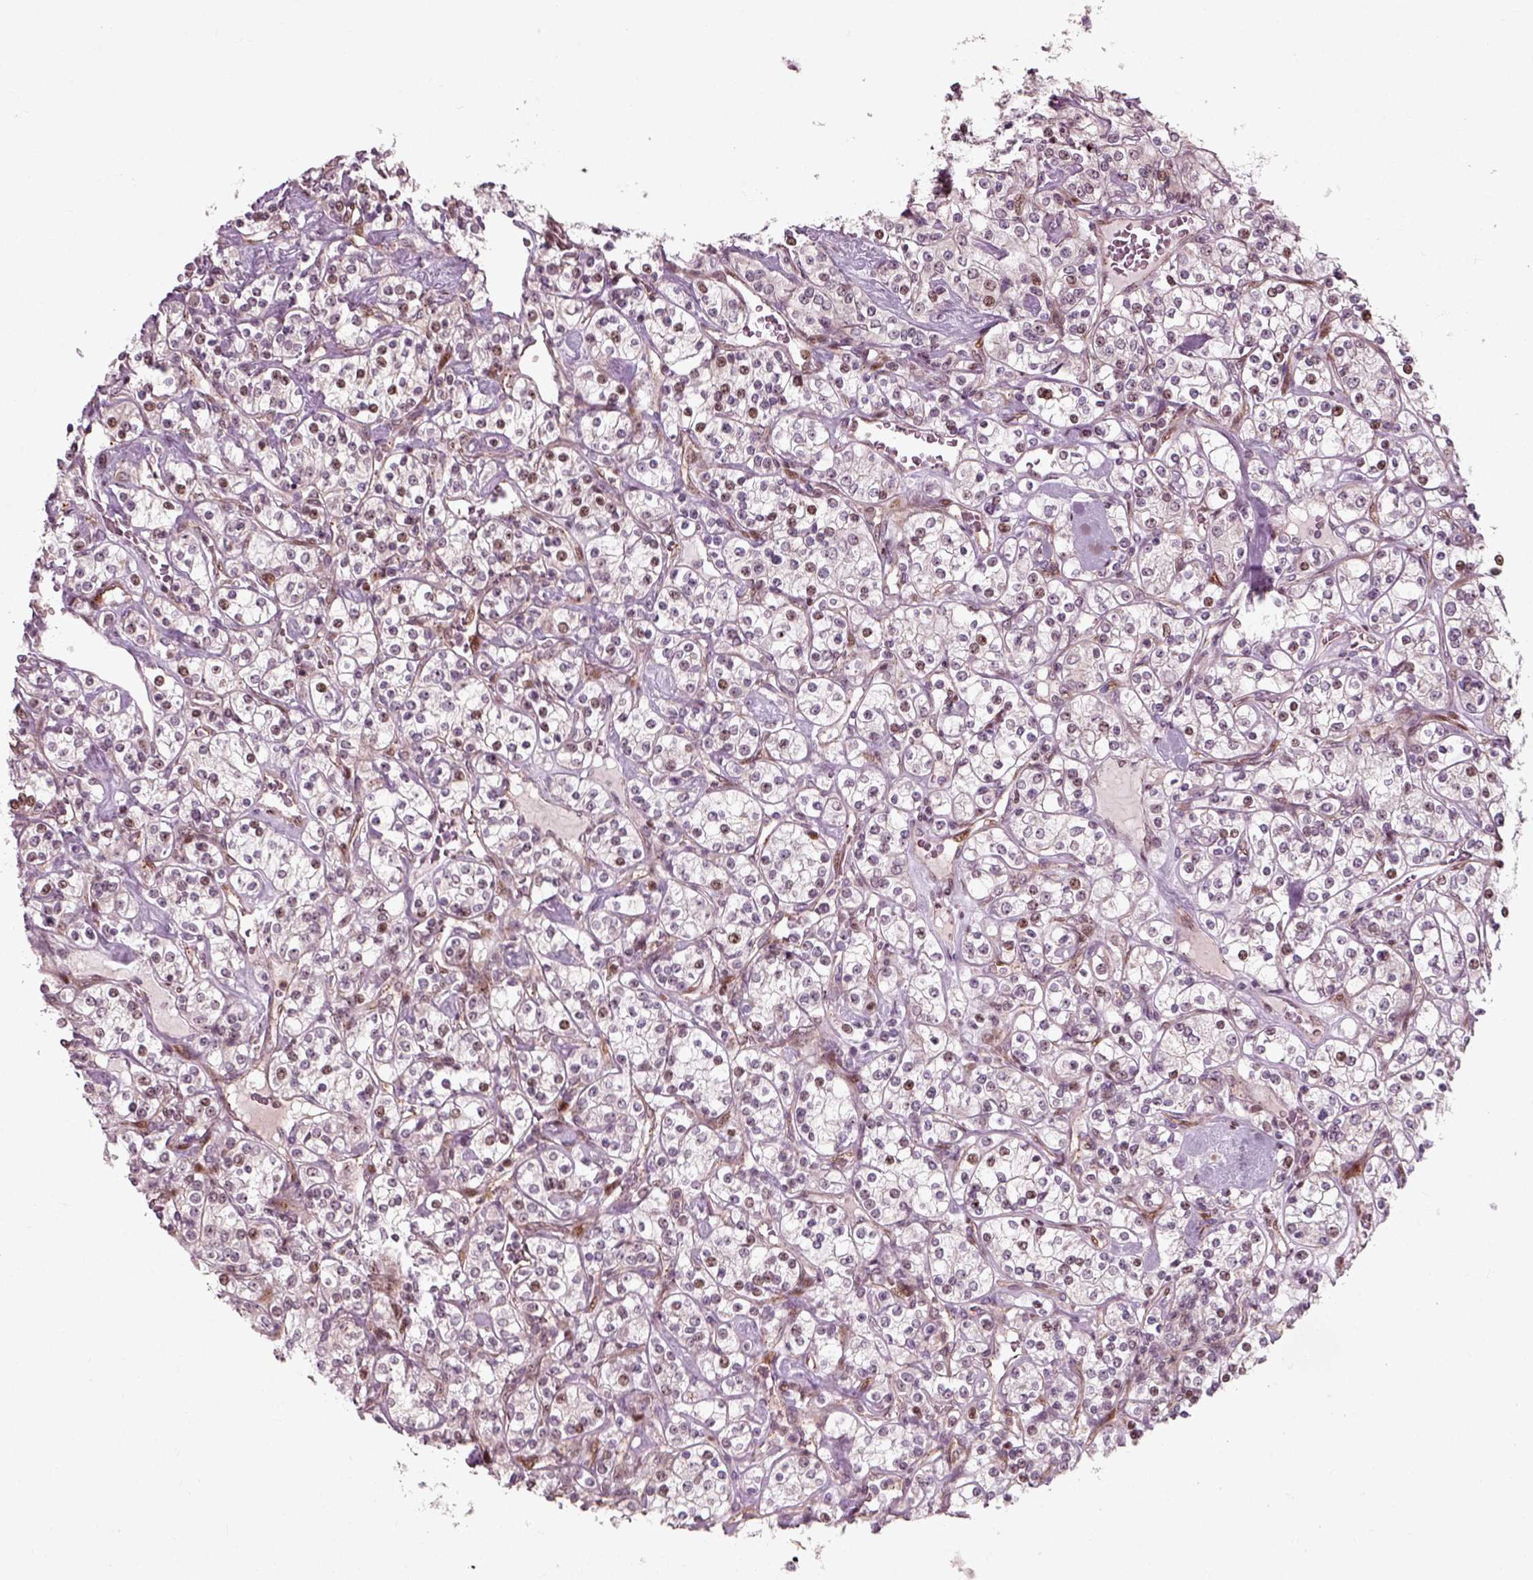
{"staining": {"intensity": "moderate", "quantity": "<25%", "location": "nuclear"}, "tissue": "renal cancer", "cell_type": "Tumor cells", "image_type": "cancer", "snomed": [{"axis": "morphology", "description": "Adenocarcinoma, NOS"}, {"axis": "topography", "description": "Kidney"}], "caption": "Moderate nuclear staining for a protein is identified in approximately <25% of tumor cells of renal adenocarcinoma using immunohistochemistry (IHC).", "gene": "CDC14A", "patient": {"sex": "male", "age": 77}}